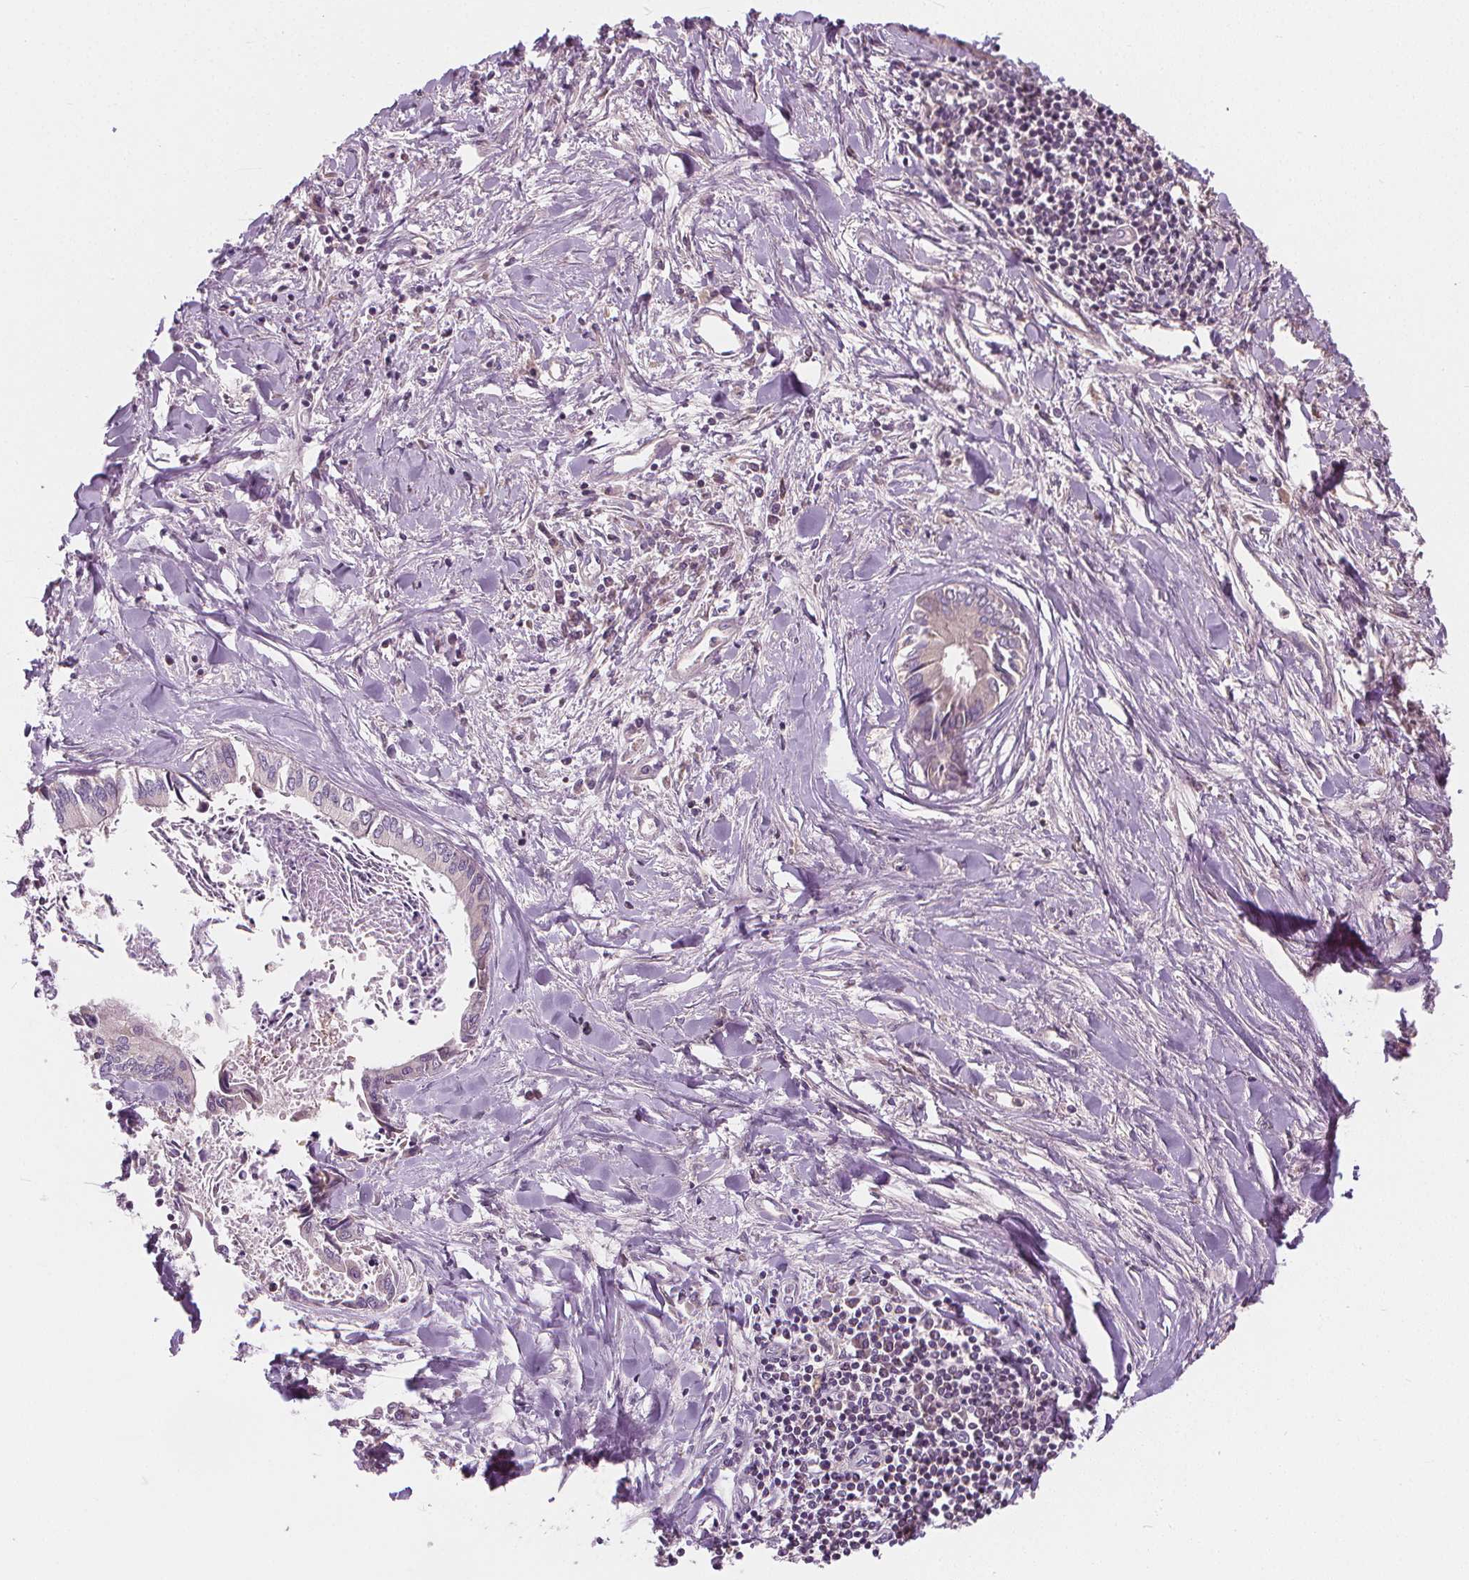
{"staining": {"intensity": "negative", "quantity": "none", "location": "none"}, "tissue": "liver cancer", "cell_type": "Tumor cells", "image_type": "cancer", "snomed": [{"axis": "morphology", "description": "Cholangiocarcinoma"}, {"axis": "topography", "description": "Liver"}], "caption": "This is a micrograph of immunohistochemistry staining of cholangiocarcinoma (liver), which shows no expression in tumor cells.", "gene": "RAB20", "patient": {"sex": "male", "age": 66}}